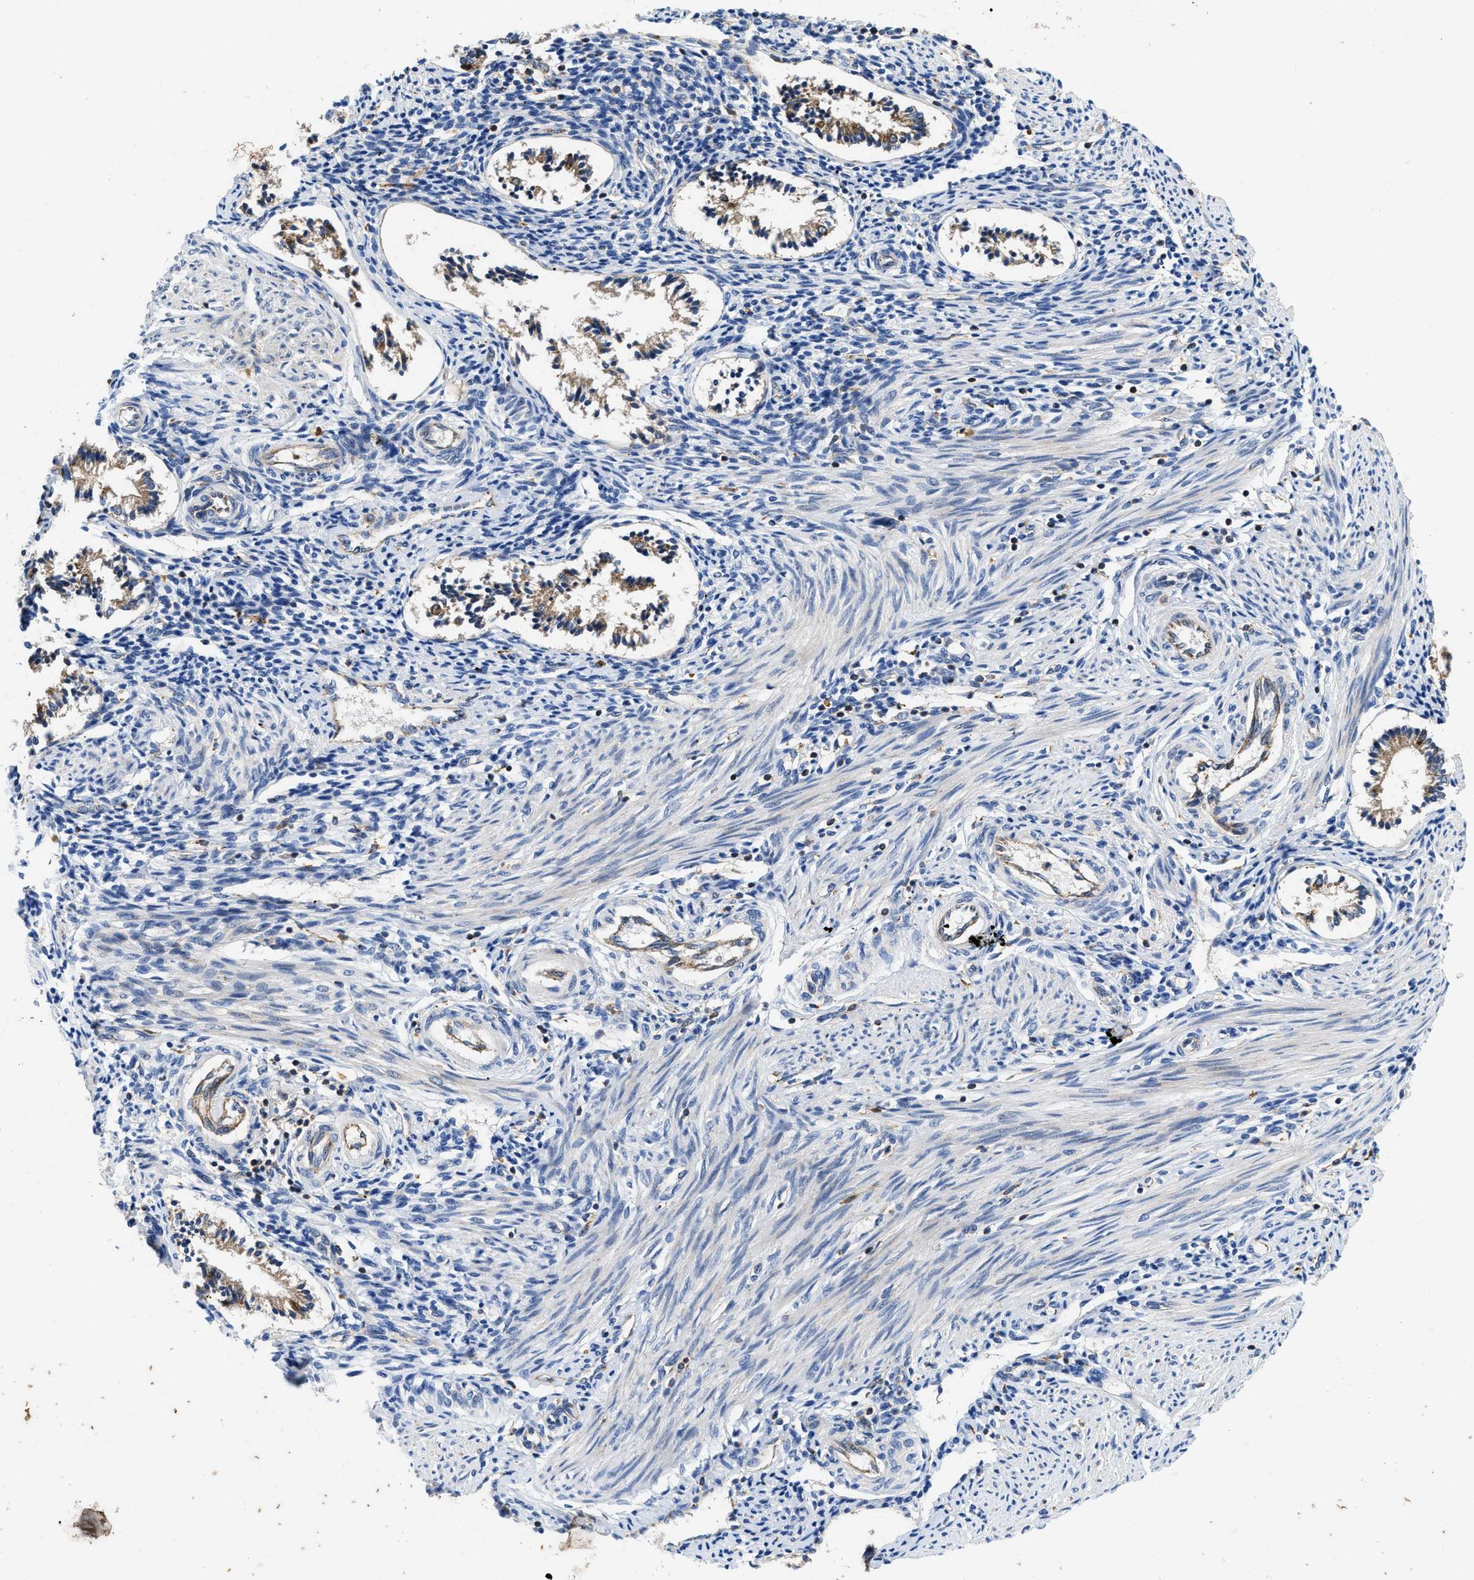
{"staining": {"intensity": "negative", "quantity": "none", "location": "none"}, "tissue": "endometrium", "cell_type": "Cells in endometrial stroma", "image_type": "normal", "snomed": [{"axis": "morphology", "description": "Normal tissue, NOS"}, {"axis": "topography", "description": "Endometrium"}], "caption": "This photomicrograph is of benign endometrium stained with IHC to label a protein in brown with the nuclei are counter-stained blue. There is no positivity in cells in endometrial stroma. (DAB (3,3'-diaminobenzidine) IHC with hematoxylin counter stain).", "gene": "ENPP4", "patient": {"sex": "female", "age": 42}}